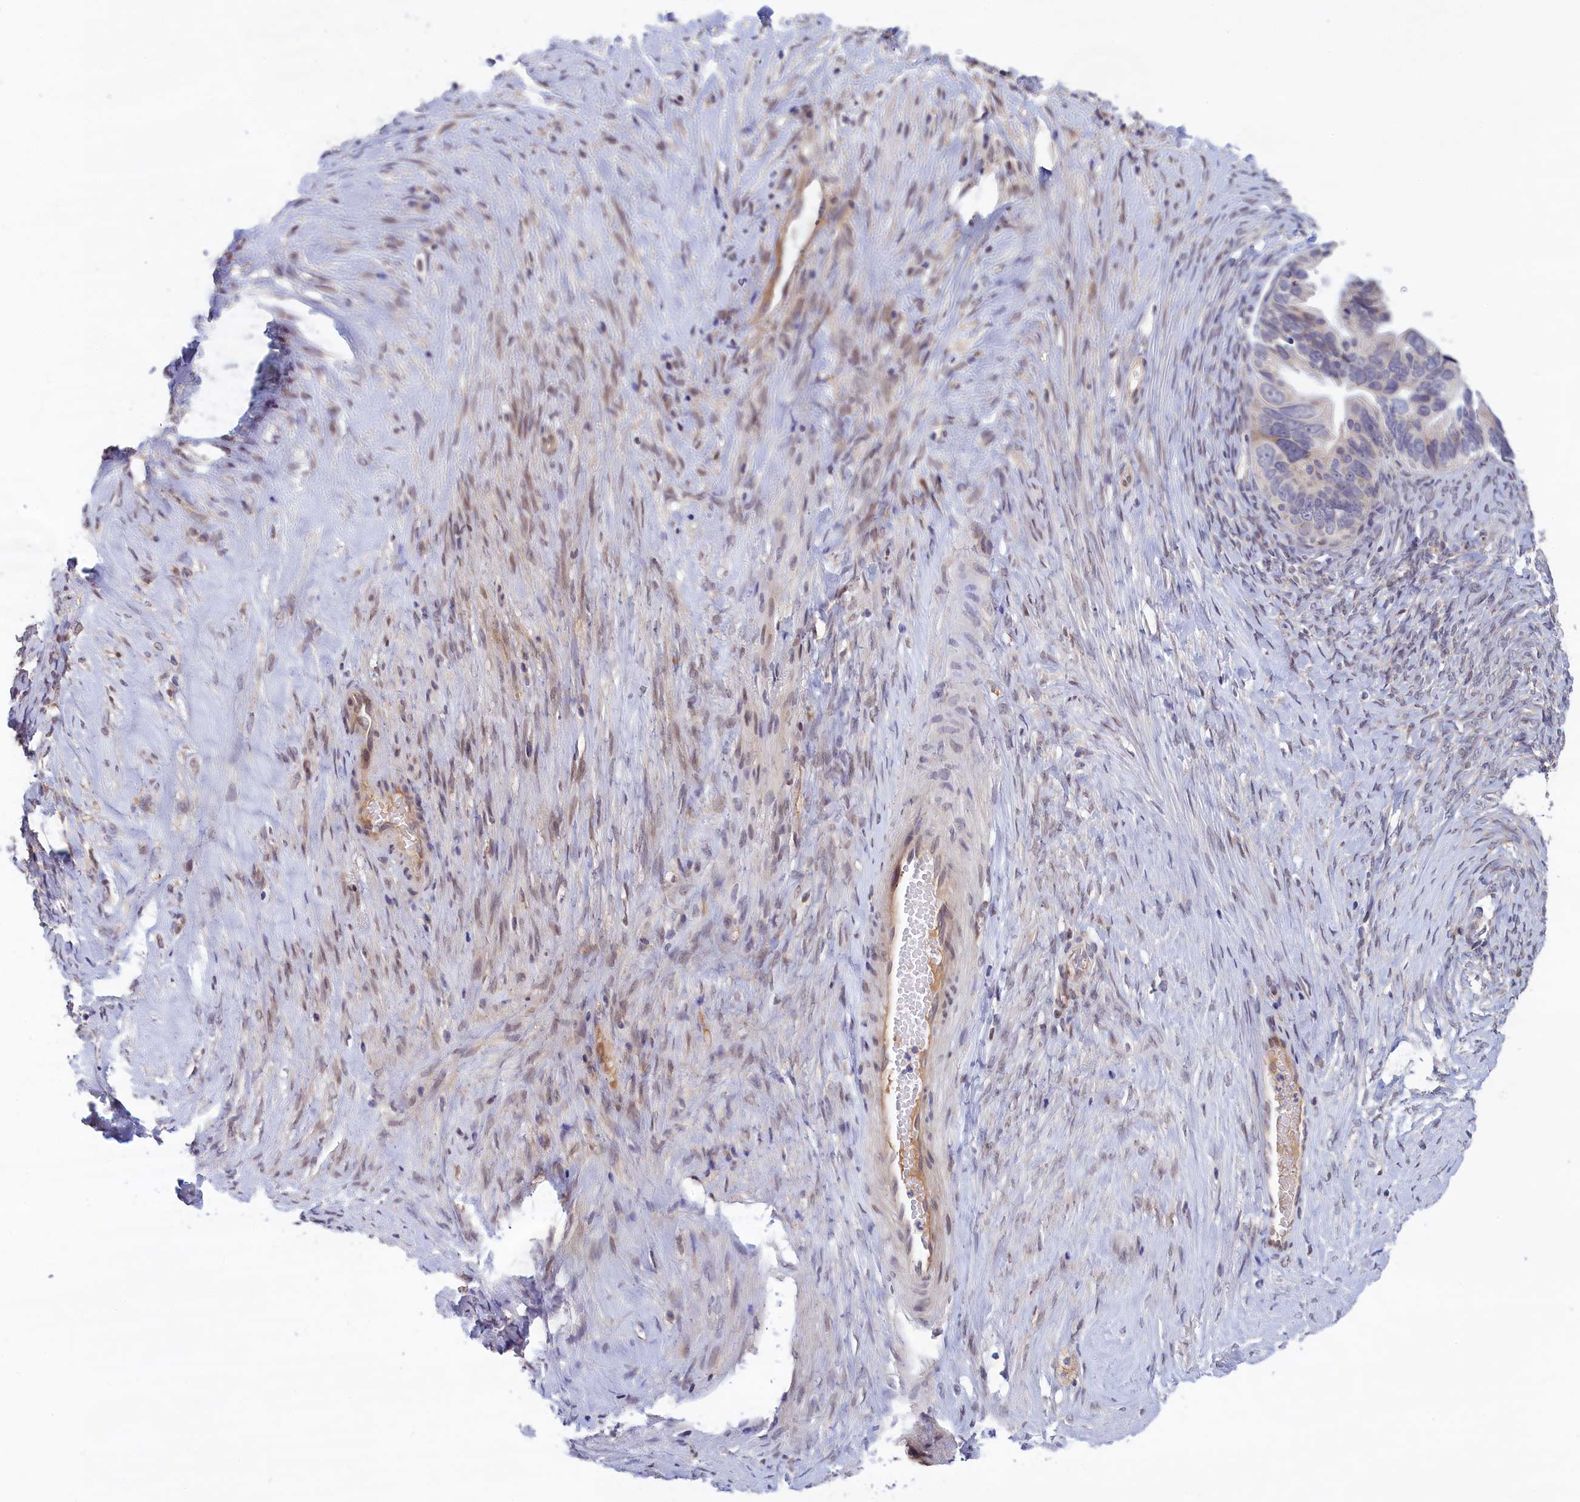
{"staining": {"intensity": "moderate", "quantity": "<25%", "location": "cytoplasmic/membranous"}, "tissue": "ovarian cancer", "cell_type": "Tumor cells", "image_type": "cancer", "snomed": [{"axis": "morphology", "description": "Cystadenocarcinoma, serous, NOS"}, {"axis": "topography", "description": "Ovary"}], "caption": "Human ovarian cancer (serous cystadenocarcinoma) stained for a protein (brown) shows moderate cytoplasmic/membranous positive positivity in about <25% of tumor cells.", "gene": "IGFALS", "patient": {"sex": "female", "age": 56}}